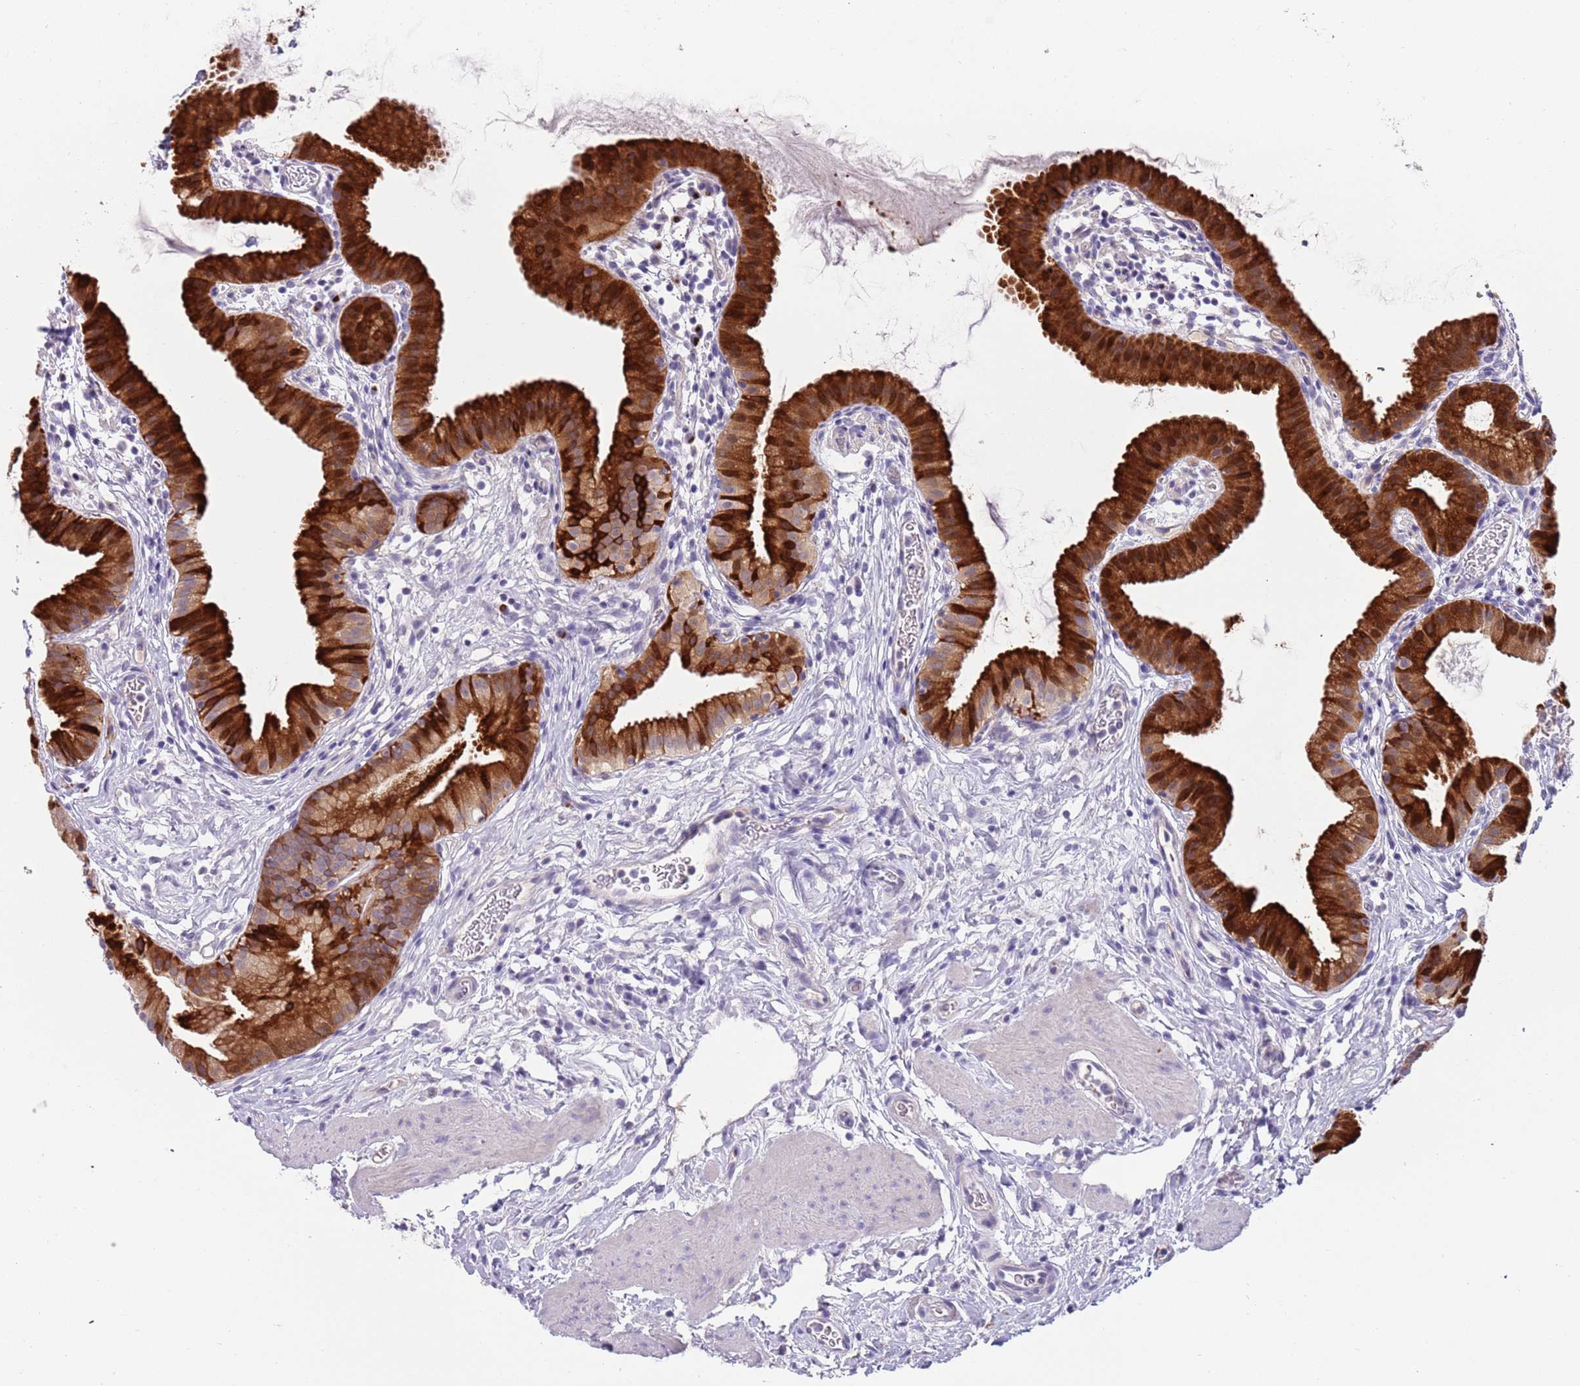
{"staining": {"intensity": "strong", "quantity": ">75%", "location": "cytoplasmic/membranous"}, "tissue": "gallbladder", "cell_type": "Glandular cells", "image_type": "normal", "snomed": [{"axis": "morphology", "description": "Normal tissue, NOS"}, {"axis": "topography", "description": "Gallbladder"}], "caption": "Protein staining of unremarkable gallbladder demonstrates strong cytoplasmic/membranous positivity in about >75% of glandular cells.", "gene": "C2CD3", "patient": {"sex": "female", "age": 46}}